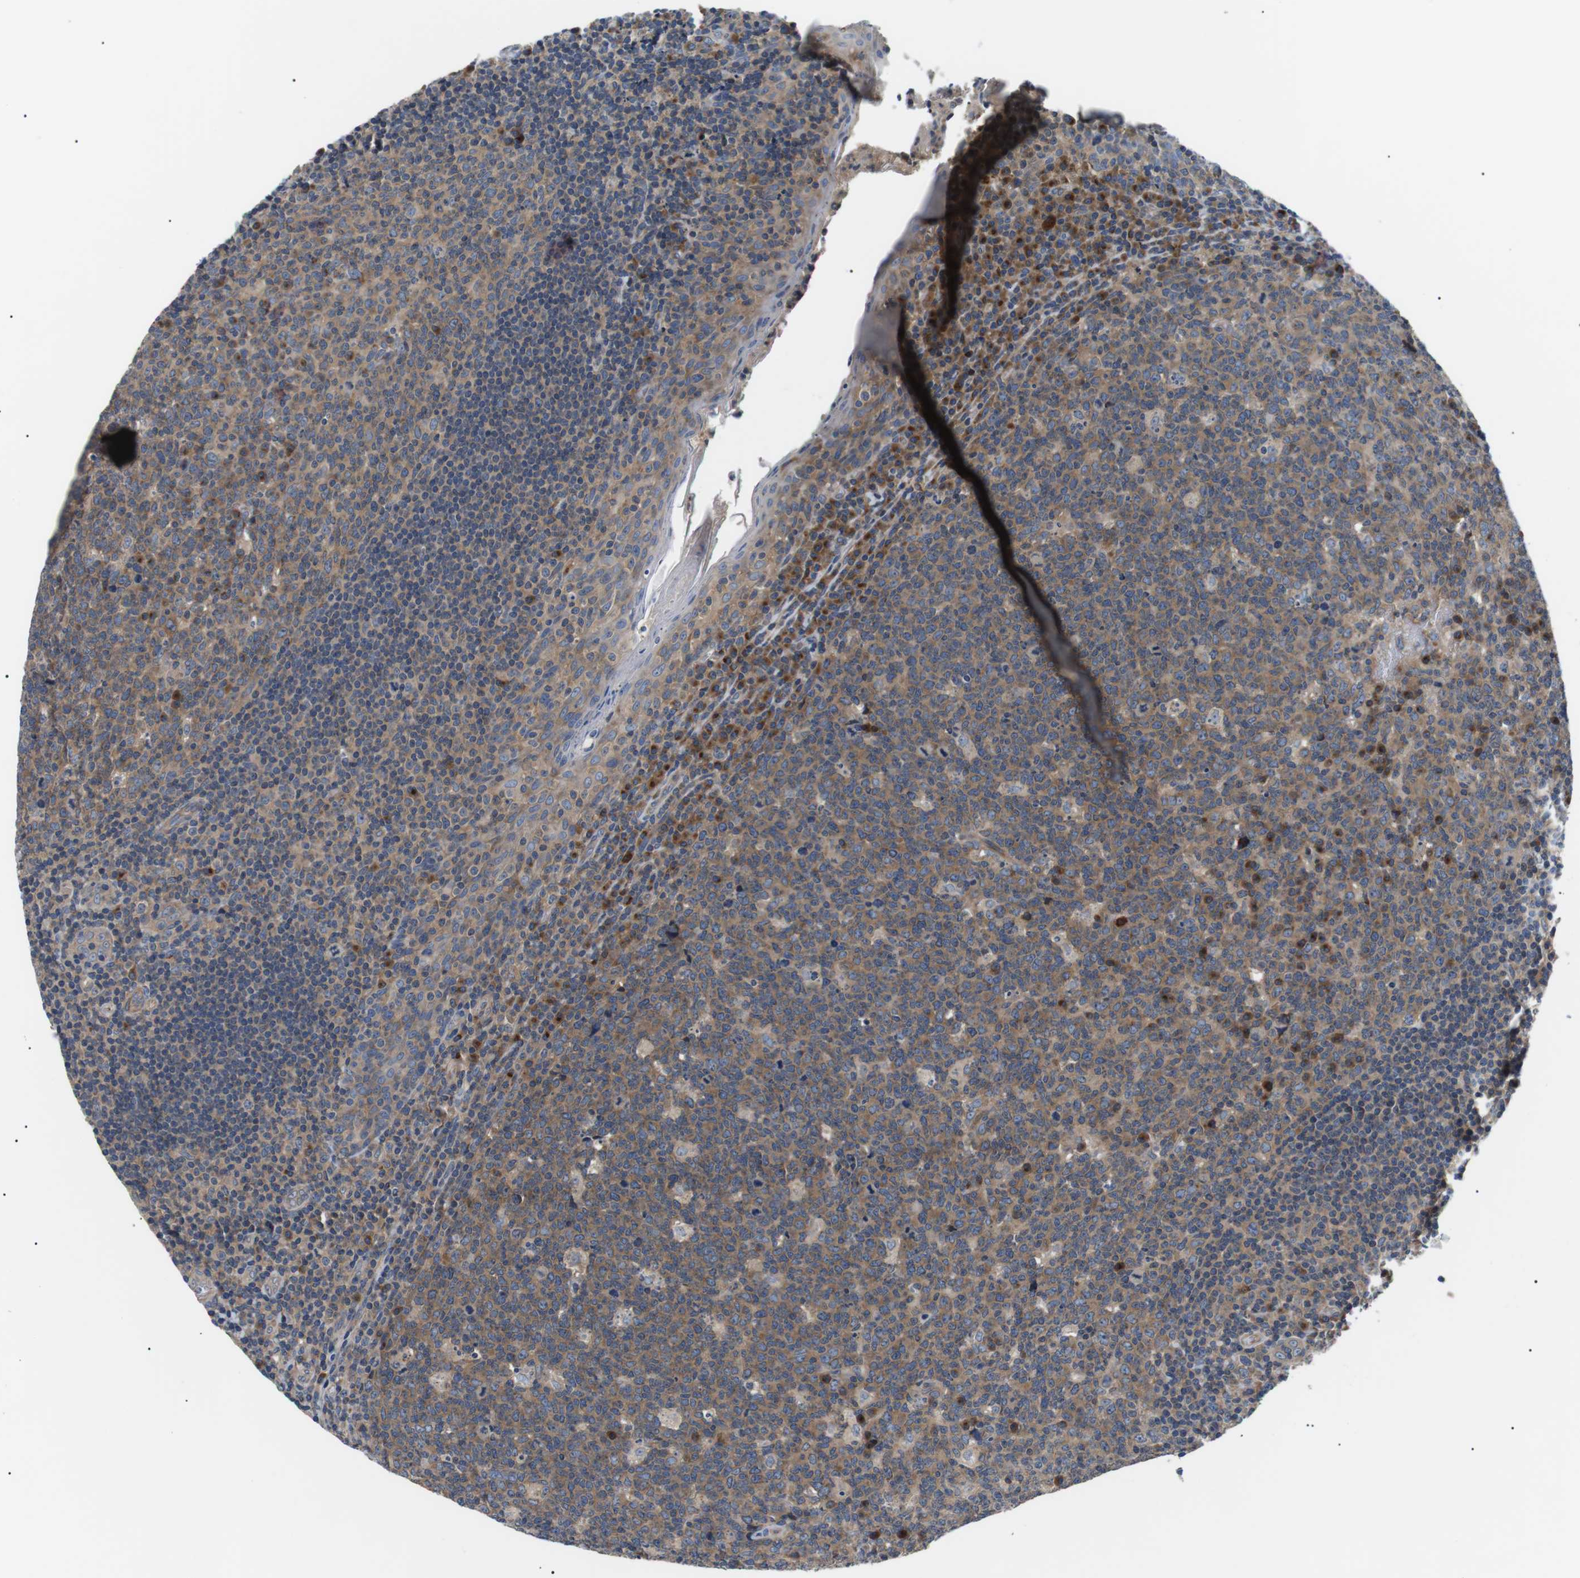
{"staining": {"intensity": "moderate", "quantity": ">75%", "location": "cytoplasmic/membranous"}, "tissue": "tonsil", "cell_type": "Germinal center cells", "image_type": "normal", "snomed": [{"axis": "morphology", "description": "Normal tissue, NOS"}, {"axis": "topography", "description": "Tonsil"}], "caption": "A medium amount of moderate cytoplasmic/membranous positivity is seen in approximately >75% of germinal center cells in normal tonsil. (Stains: DAB in brown, nuclei in blue, Microscopy: brightfield microscopy at high magnification).", "gene": "DIPK1A", "patient": {"sex": "male", "age": 17}}